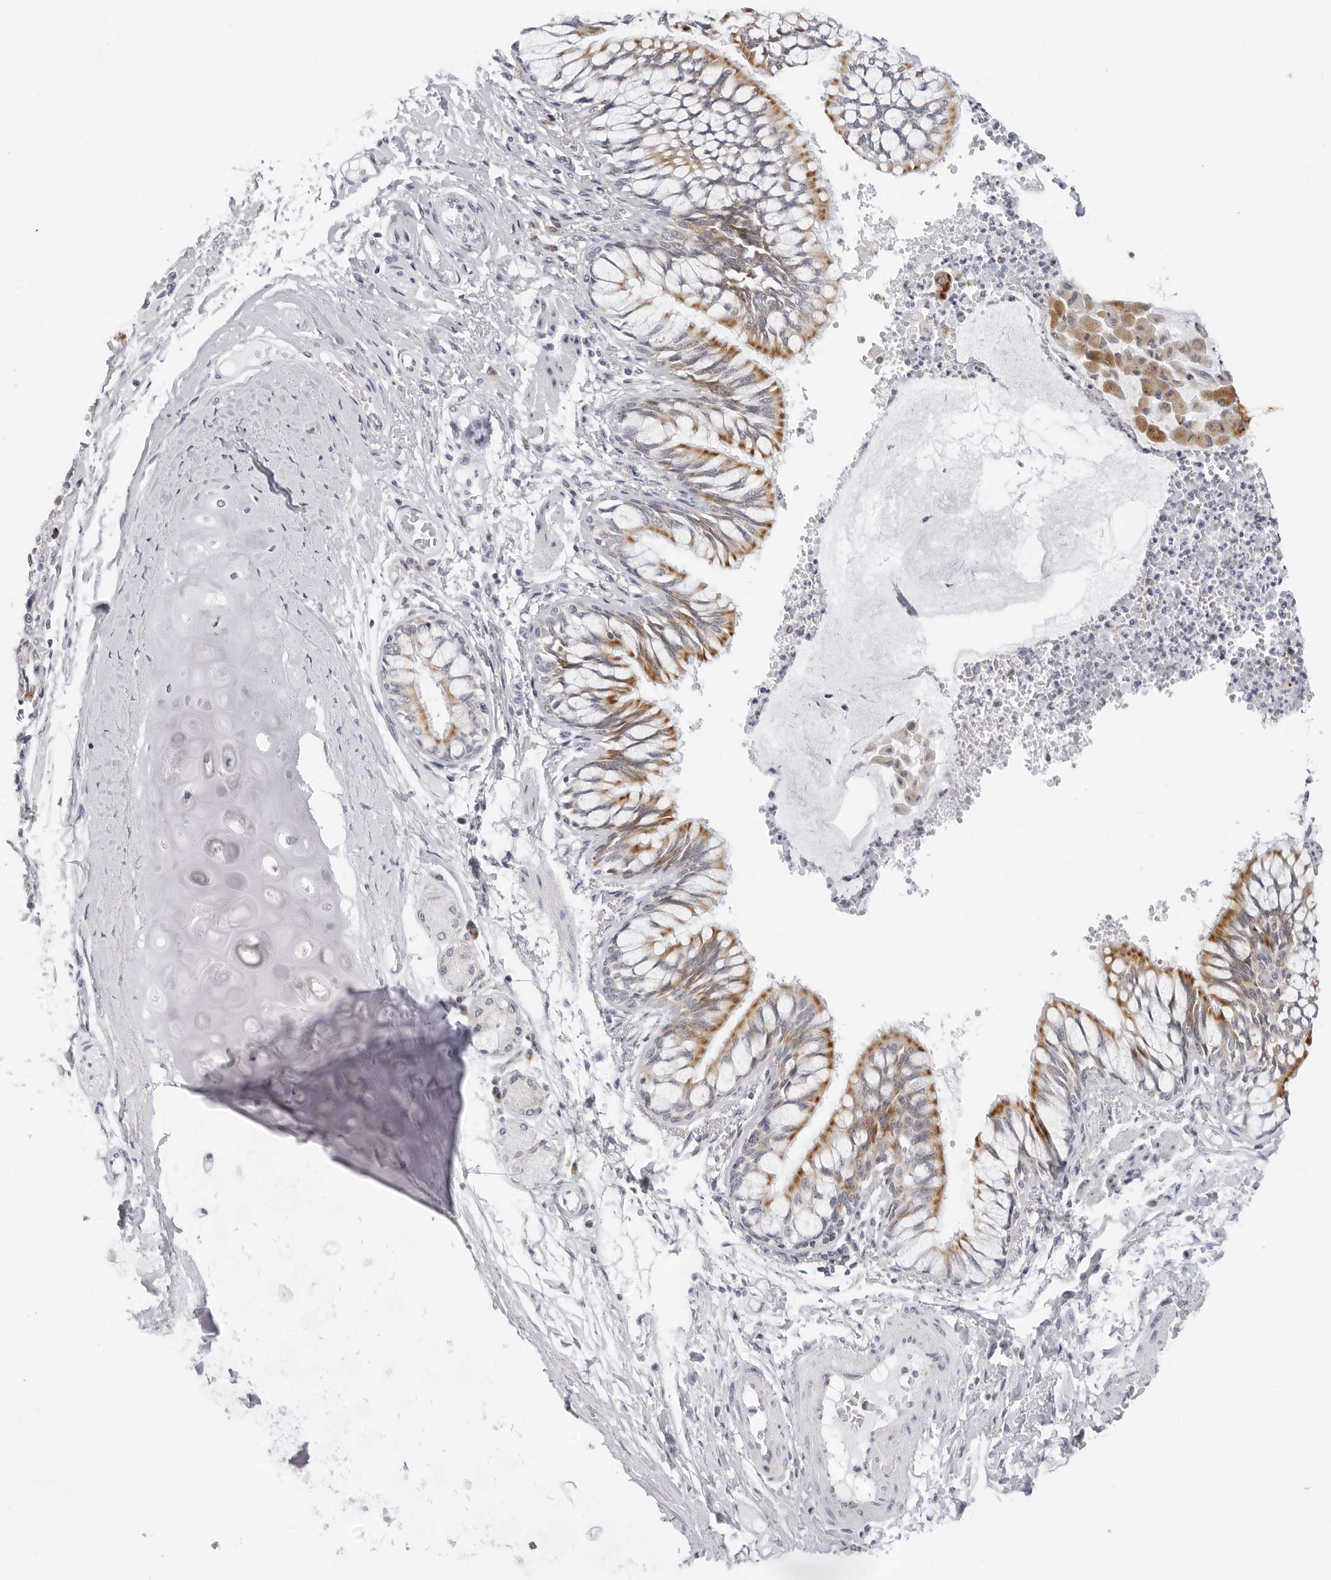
{"staining": {"intensity": "moderate", "quantity": "25%-75%", "location": "cytoplasmic/membranous"}, "tissue": "bronchus", "cell_type": "Respiratory epithelial cells", "image_type": "normal", "snomed": [{"axis": "morphology", "description": "Normal tissue, NOS"}, {"axis": "topography", "description": "Cartilage tissue"}, {"axis": "topography", "description": "Bronchus"}, {"axis": "topography", "description": "Lung"}], "caption": "Moderate cytoplasmic/membranous staining is present in approximately 25%-75% of respiratory epithelial cells in unremarkable bronchus.", "gene": "CIART", "patient": {"sex": "female", "age": 49}}